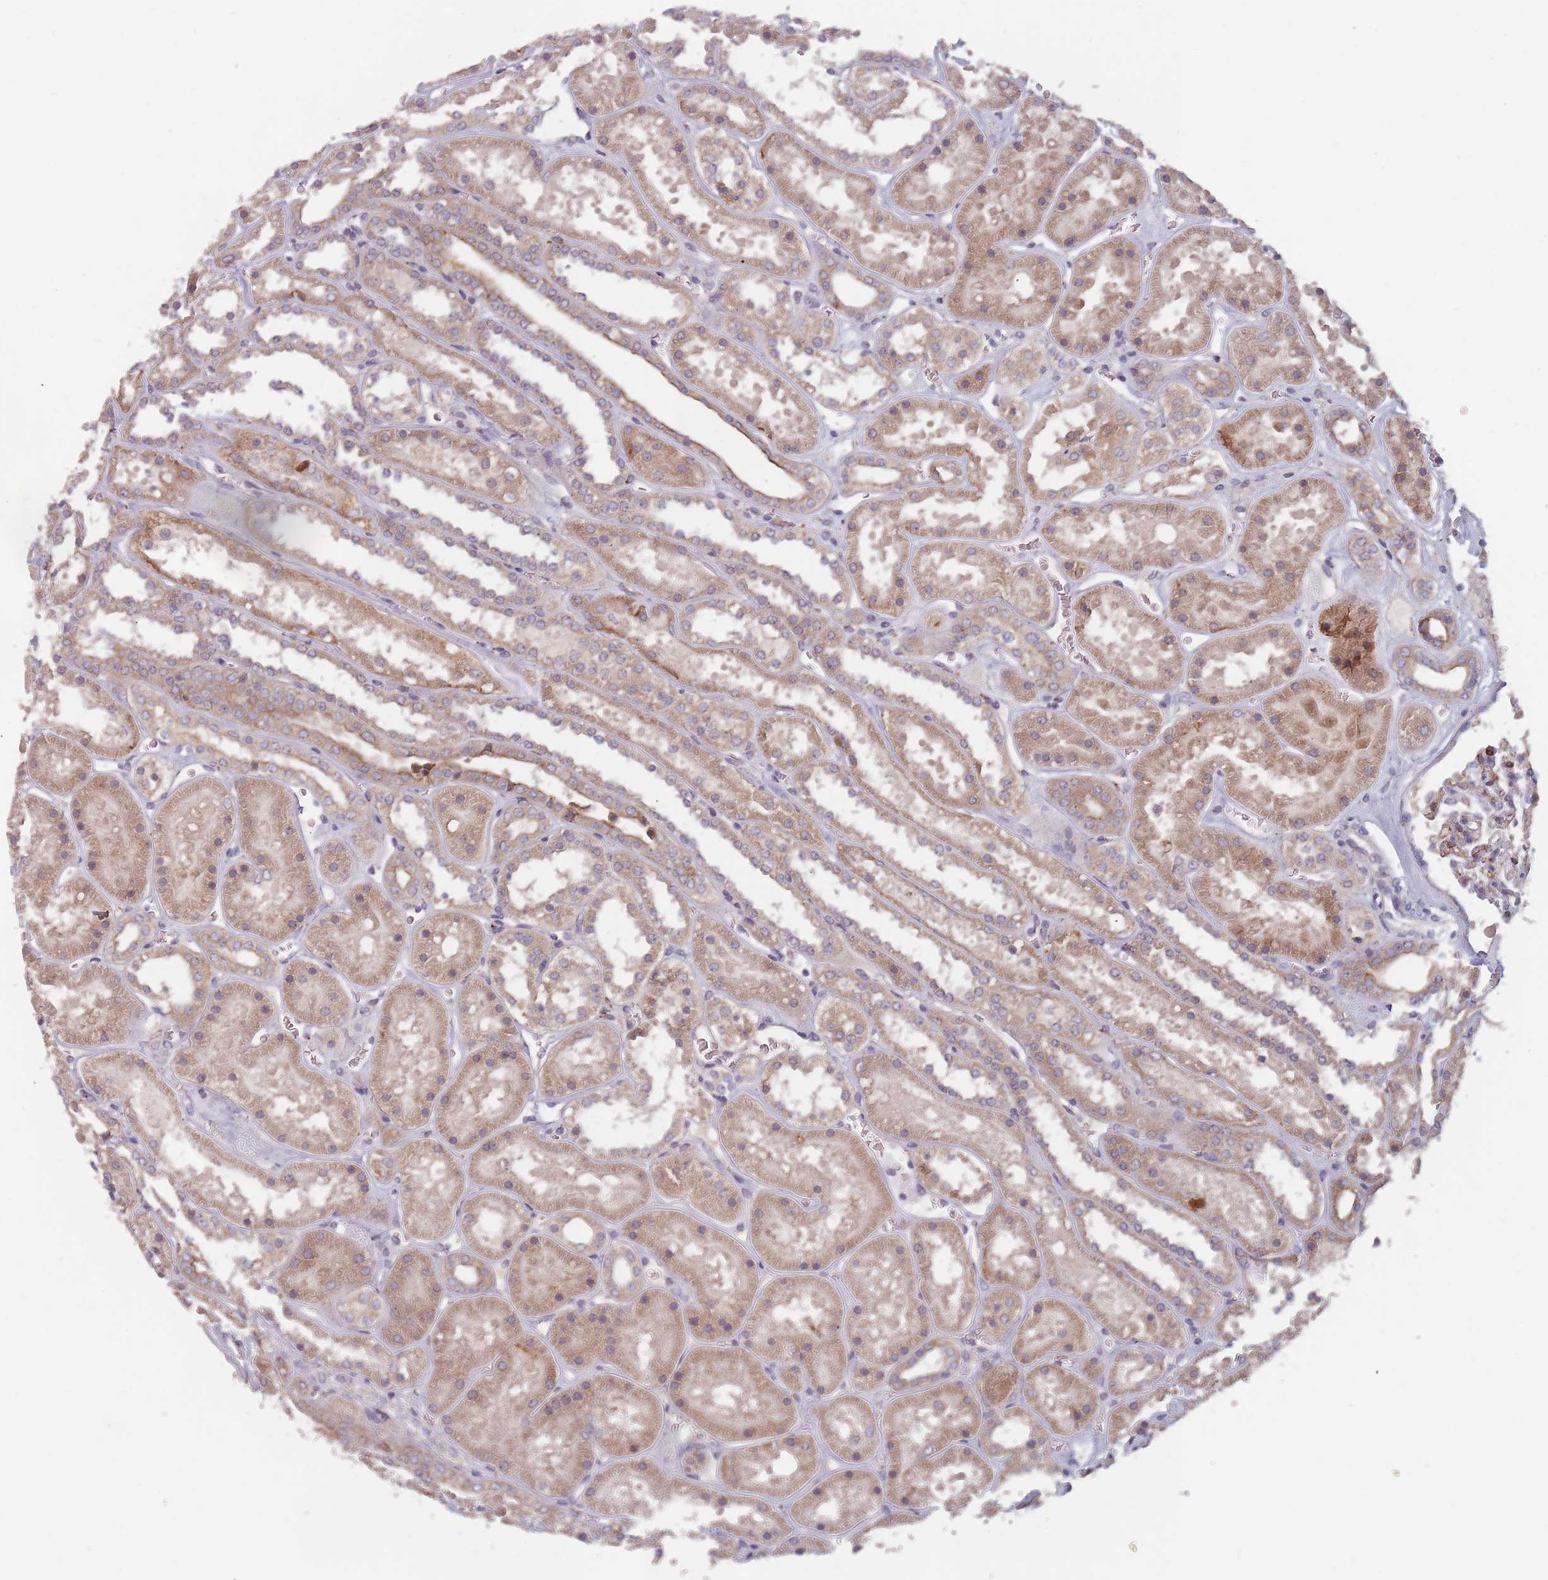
{"staining": {"intensity": "weak", "quantity": "<25%", "location": "cytoplasmic/membranous"}, "tissue": "kidney", "cell_type": "Cells in glomeruli", "image_type": "normal", "snomed": [{"axis": "morphology", "description": "Normal tissue, NOS"}, {"axis": "topography", "description": "Kidney"}], "caption": "Immunohistochemistry (IHC) histopathology image of unremarkable kidney stained for a protein (brown), which shows no expression in cells in glomeruli. (Stains: DAB immunohistochemistry with hematoxylin counter stain, Microscopy: brightfield microscopy at high magnification).", "gene": "ADAL", "patient": {"sex": "female", "age": 41}}